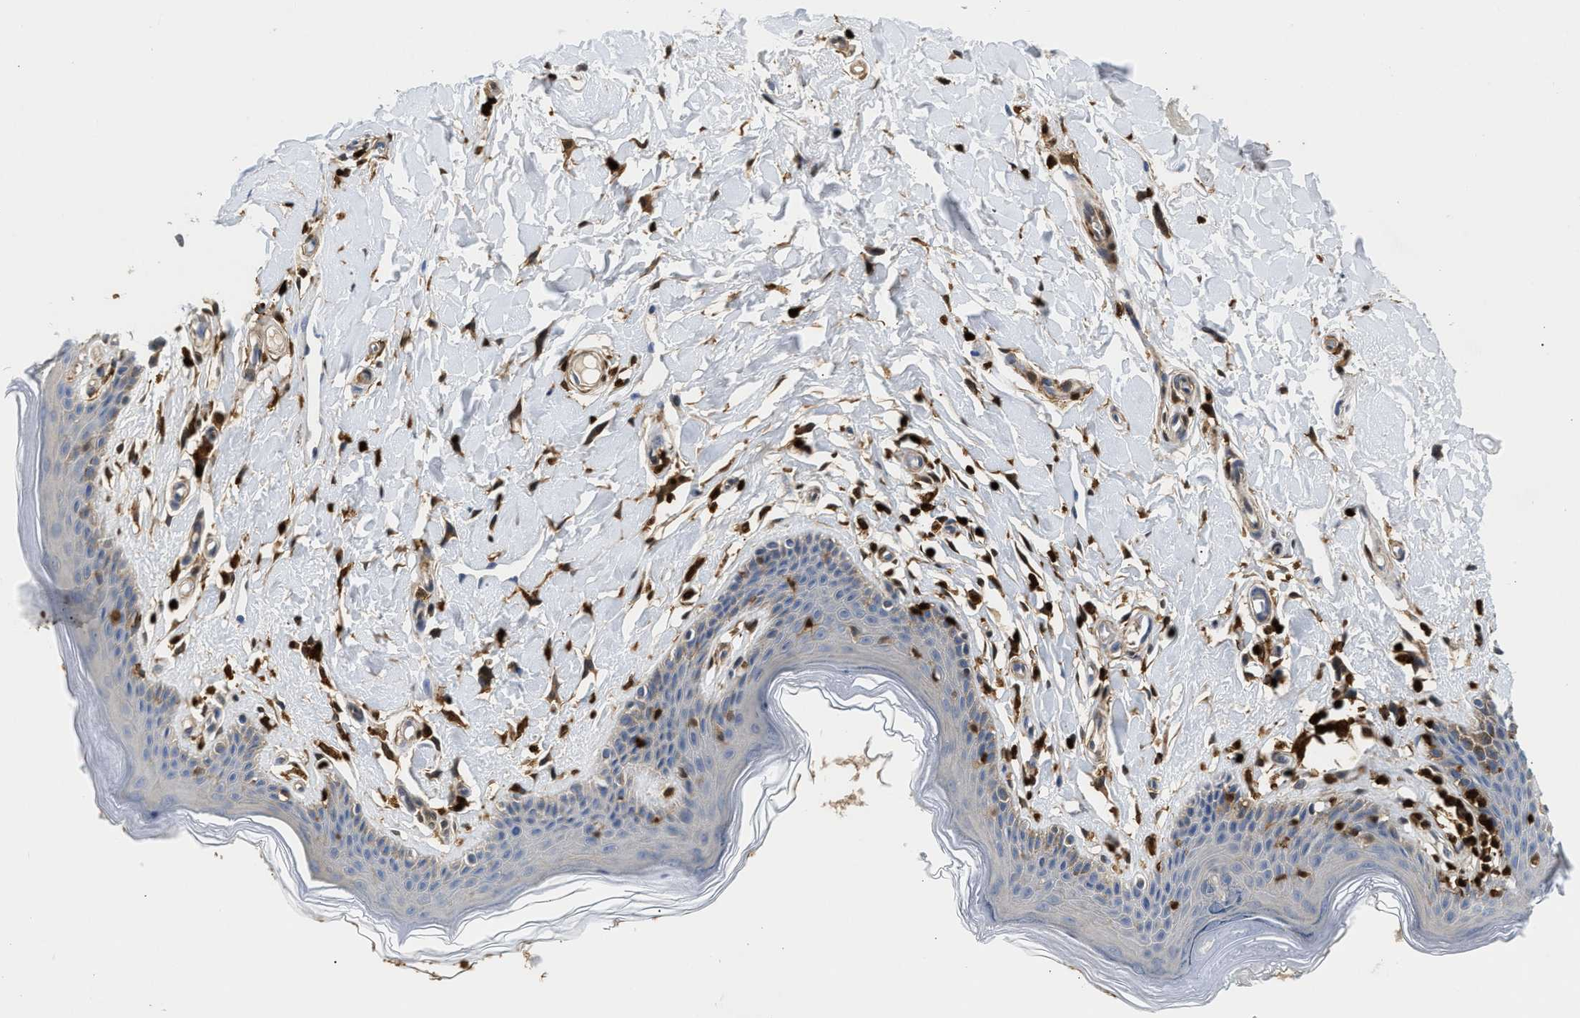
{"staining": {"intensity": "moderate", "quantity": "<25%", "location": "cytoplasmic/membranous"}, "tissue": "skin", "cell_type": "Epidermal cells", "image_type": "normal", "snomed": [{"axis": "morphology", "description": "Normal tissue, NOS"}, {"axis": "topography", "description": "Vulva"}], "caption": "DAB immunohistochemical staining of normal human skin displays moderate cytoplasmic/membranous protein positivity in about <25% of epidermal cells. (DAB (3,3'-diaminobenzidine) IHC with brightfield microscopy, high magnification).", "gene": "SLIT2", "patient": {"sex": "female", "age": 66}}